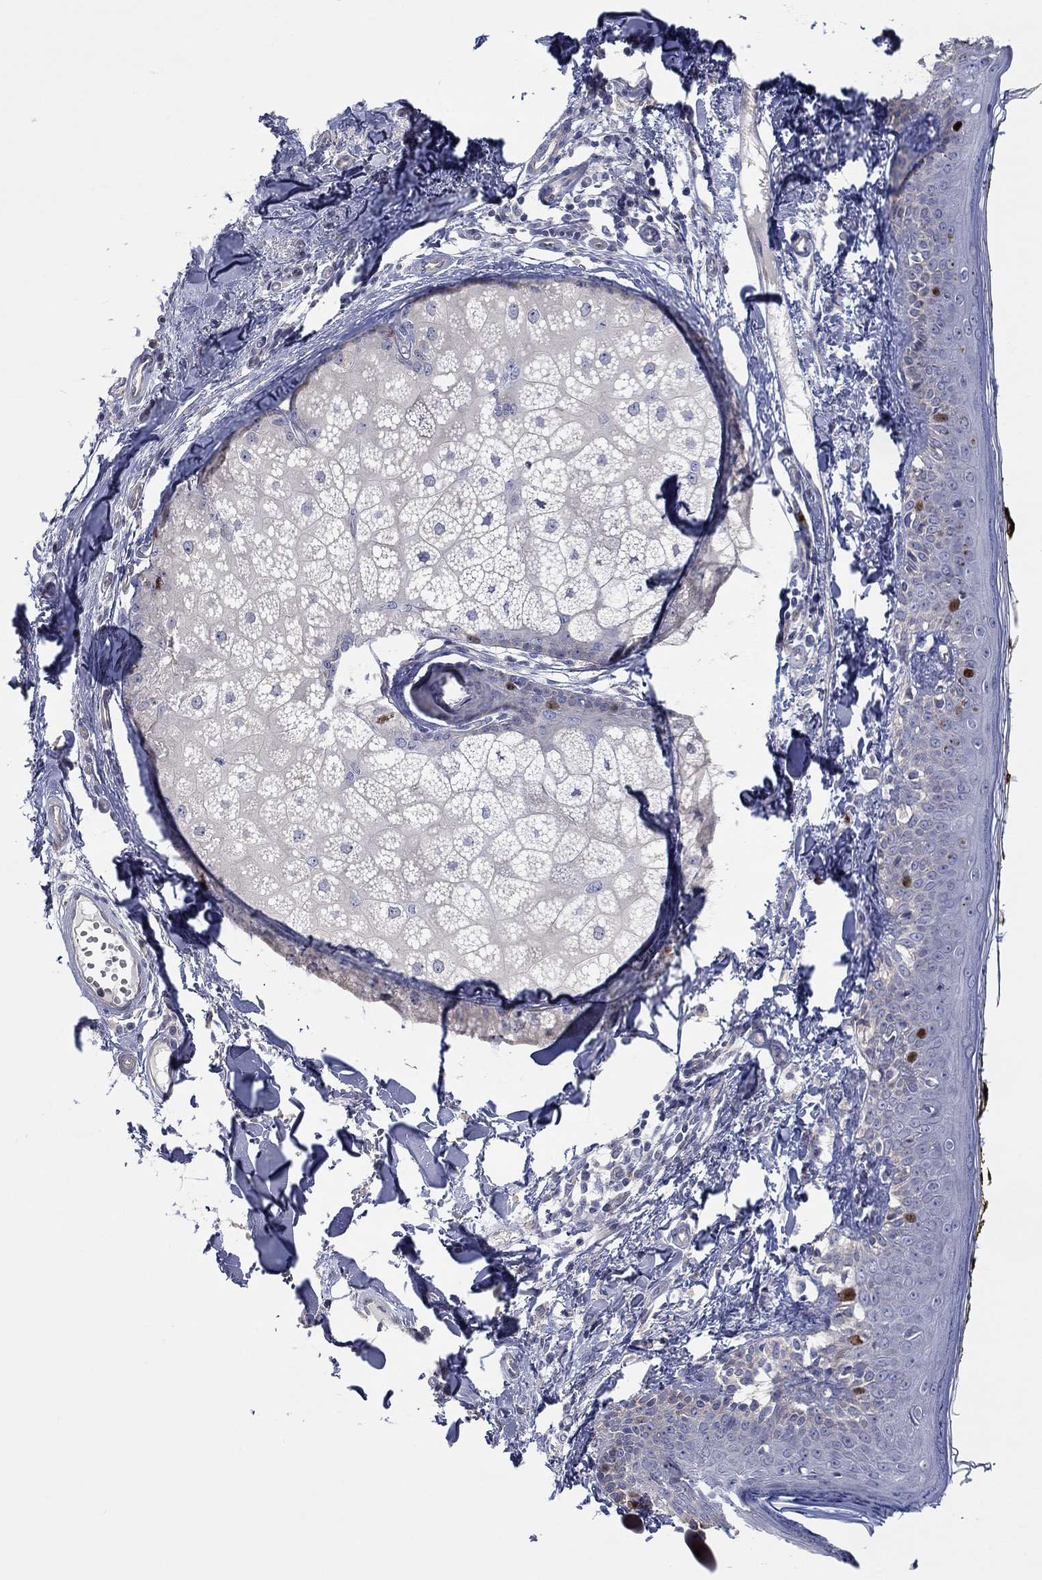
{"staining": {"intensity": "negative", "quantity": "none", "location": "none"}, "tissue": "skin", "cell_type": "Fibroblasts", "image_type": "normal", "snomed": [{"axis": "morphology", "description": "Normal tissue, NOS"}, {"axis": "topography", "description": "Skin"}], "caption": "High magnification brightfield microscopy of unremarkable skin stained with DAB (3,3'-diaminobenzidine) (brown) and counterstained with hematoxylin (blue): fibroblasts show no significant expression. (DAB (3,3'-diaminobenzidine) immunohistochemistry (IHC) with hematoxylin counter stain).", "gene": "PRC1", "patient": {"sex": "male", "age": 76}}